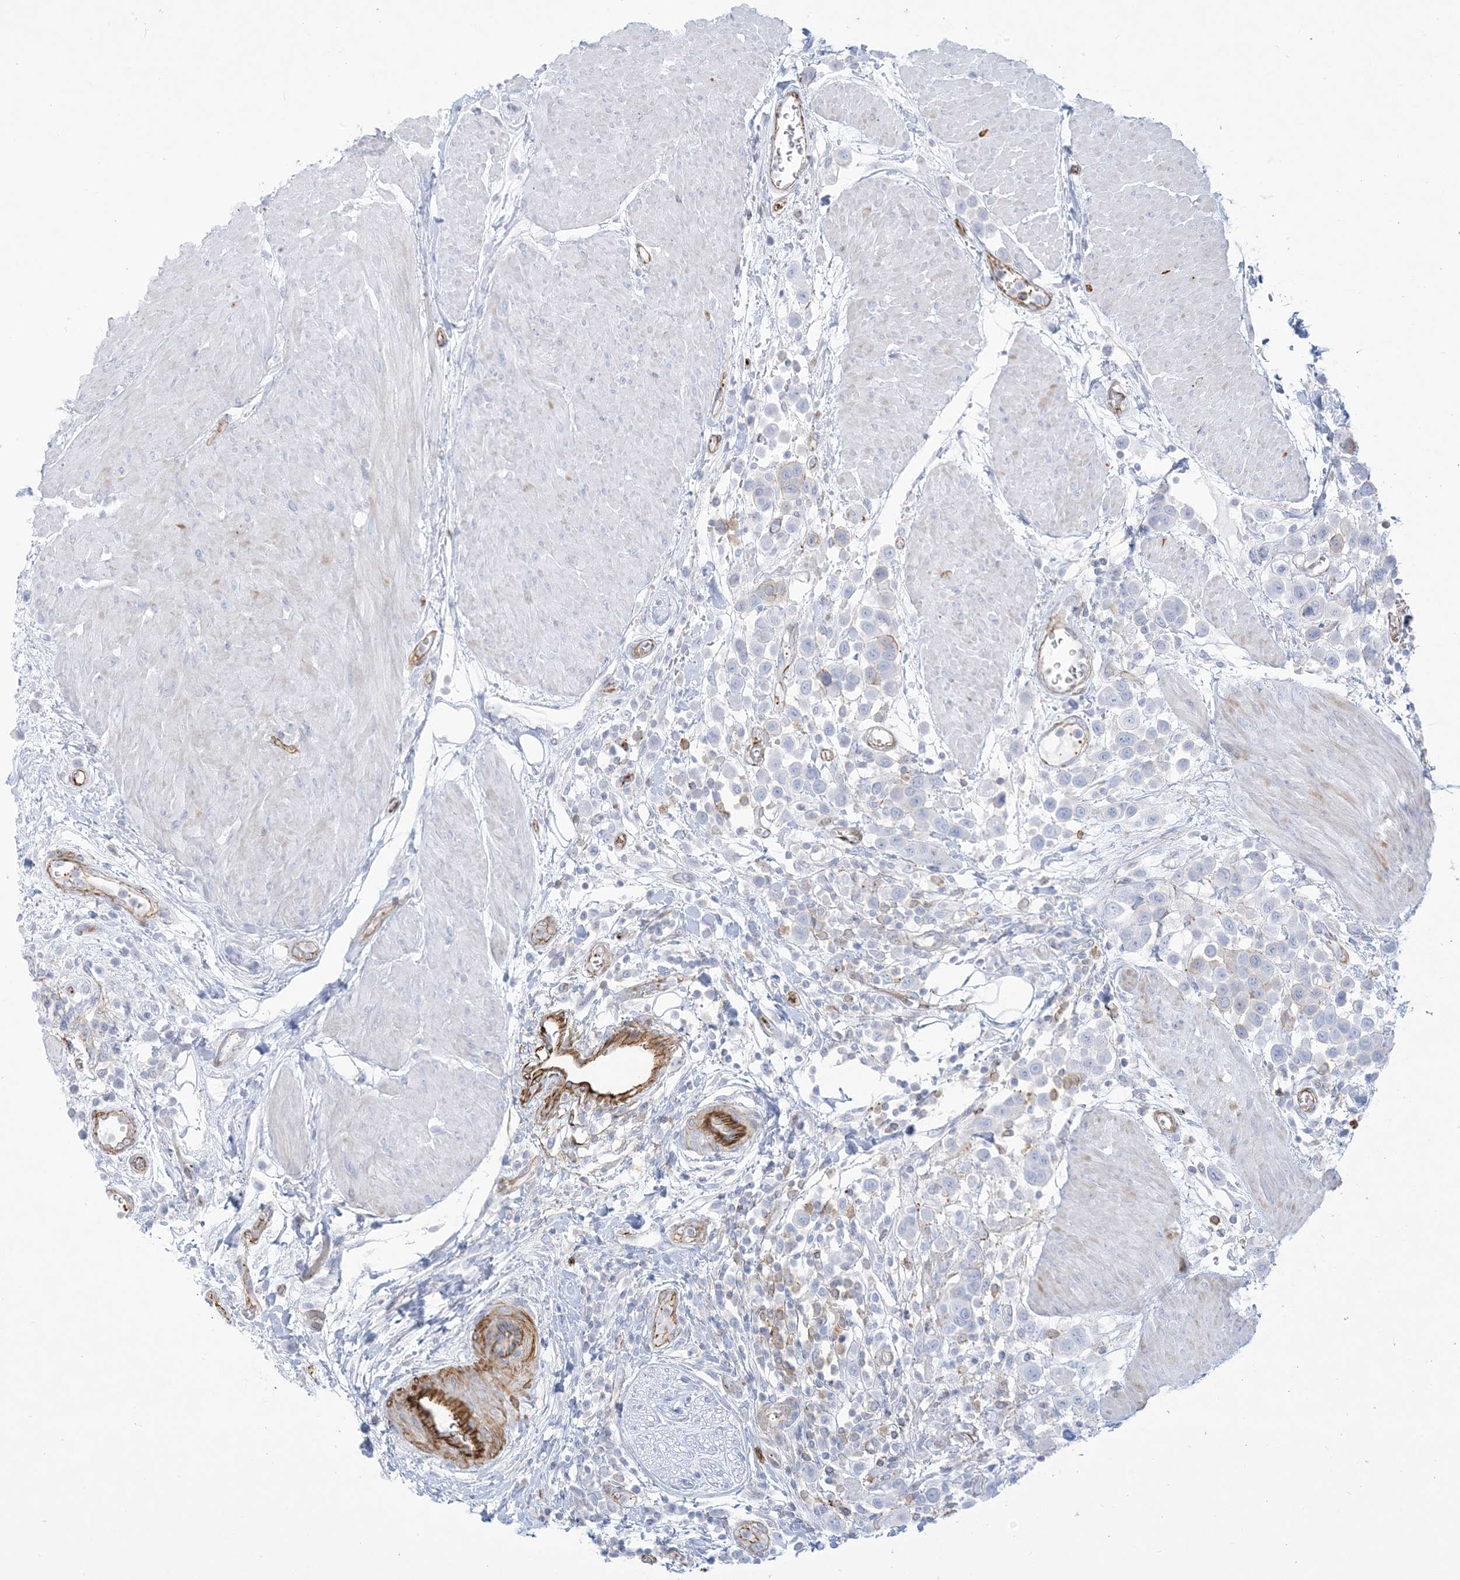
{"staining": {"intensity": "negative", "quantity": "none", "location": "none"}, "tissue": "urothelial cancer", "cell_type": "Tumor cells", "image_type": "cancer", "snomed": [{"axis": "morphology", "description": "Urothelial carcinoma, High grade"}, {"axis": "topography", "description": "Urinary bladder"}], "caption": "IHC of human urothelial carcinoma (high-grade) displays no staining in tumor cells.", "gene": "B3GNT7", "patient": {"sex": "male", "age": 50}}